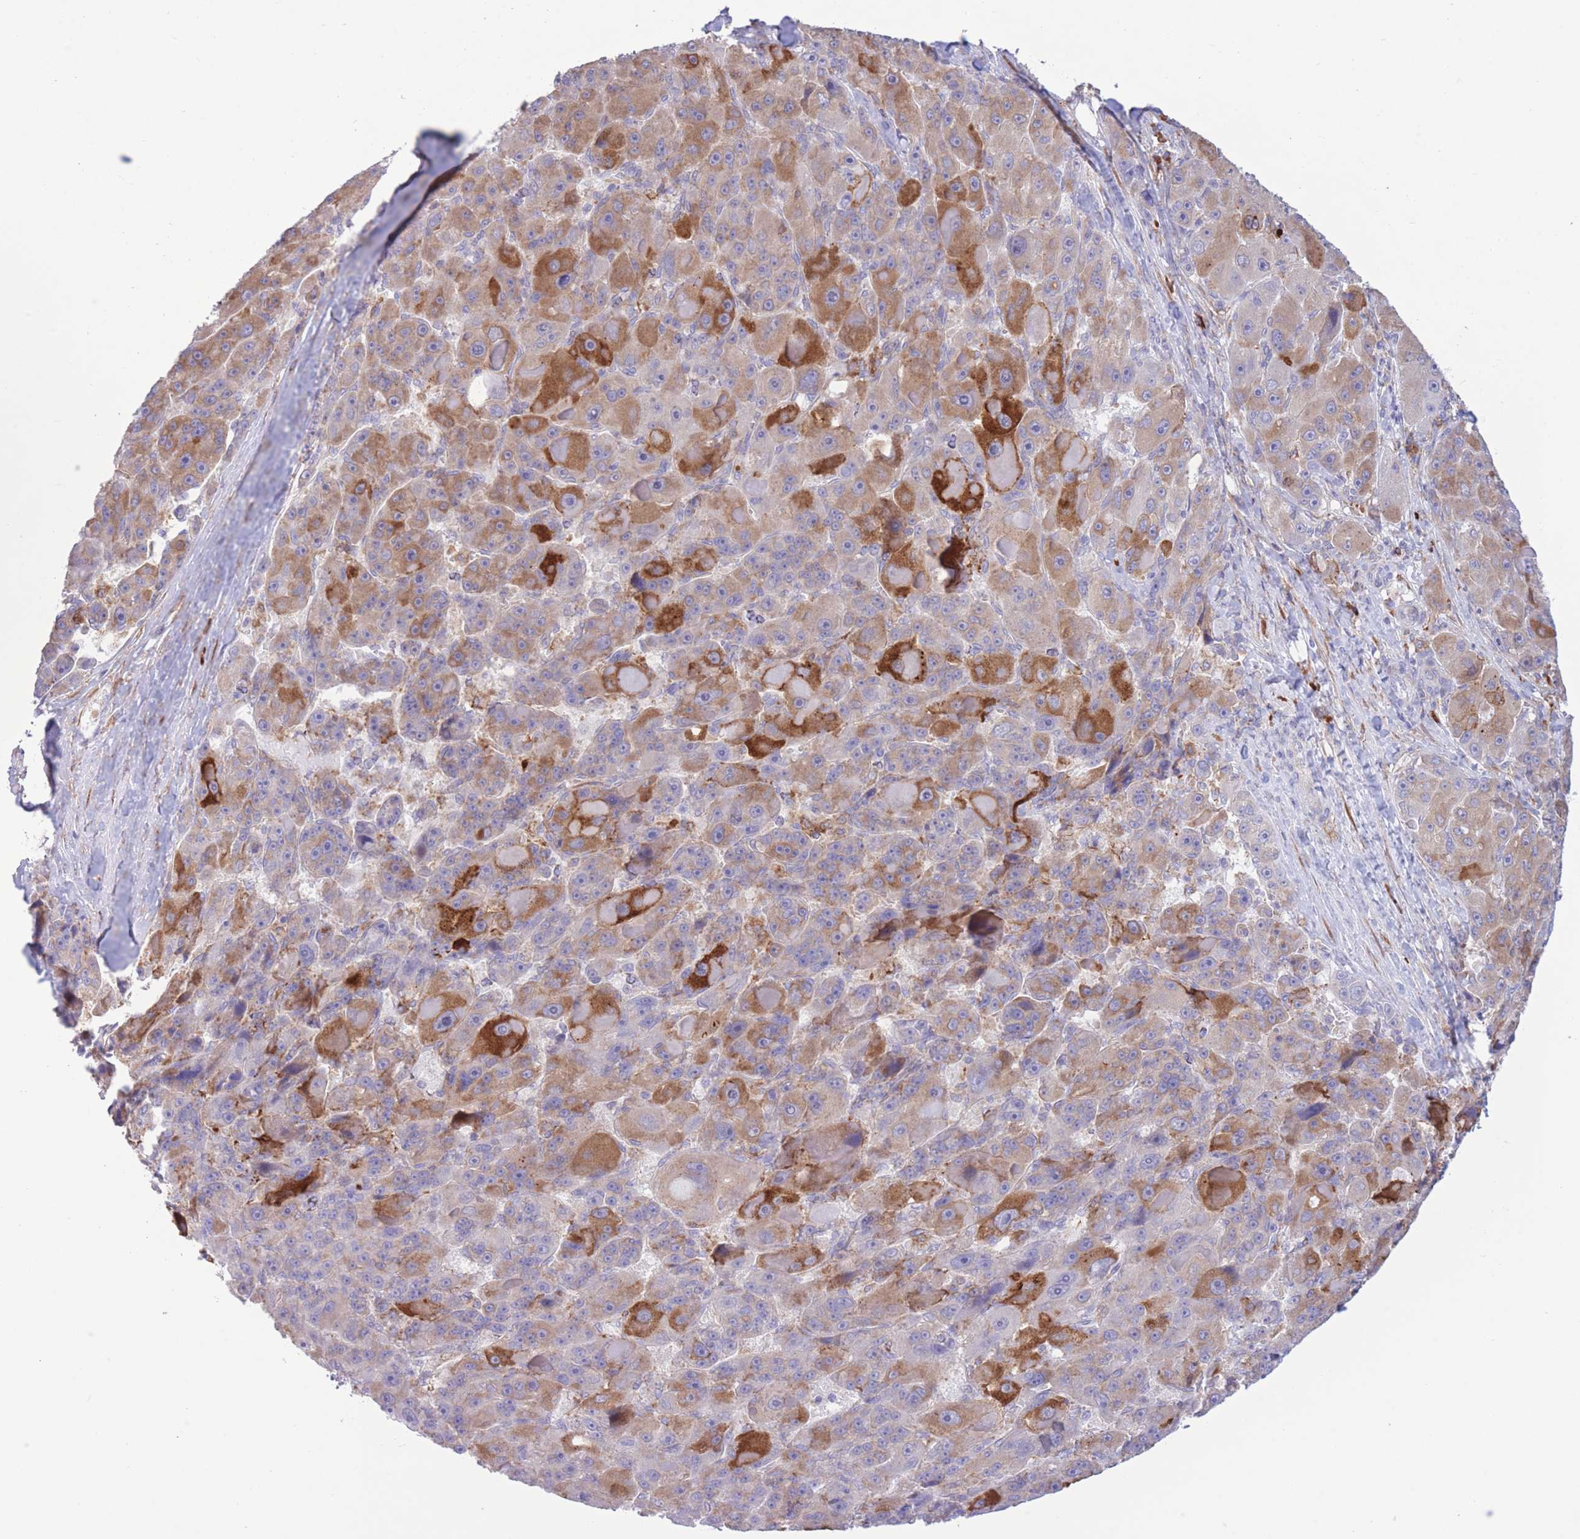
{"staining": {"intensity": "strong", "quantity": "25%-75%", "location": "cytoplasmic/membranous"}, "tissue": "liver cancer", "cell_type": "Tumor cells", "image_type": "cancer", "snomed": [{"axis": "morphology", "description": "Carcinoma, Hepatocellular, NOS"}, {"axis": "topography", "description": "Liver"}], "caption": "Immunohistochemical staining of human liver cancer (hepatocellular carcinoma) reveals high levels of strong cytoplasmic/membranous protein expression in about 25%-75% of tumor cells.", "gene": "MYDGF", "patient": {"sex": "male", "age": 76}}